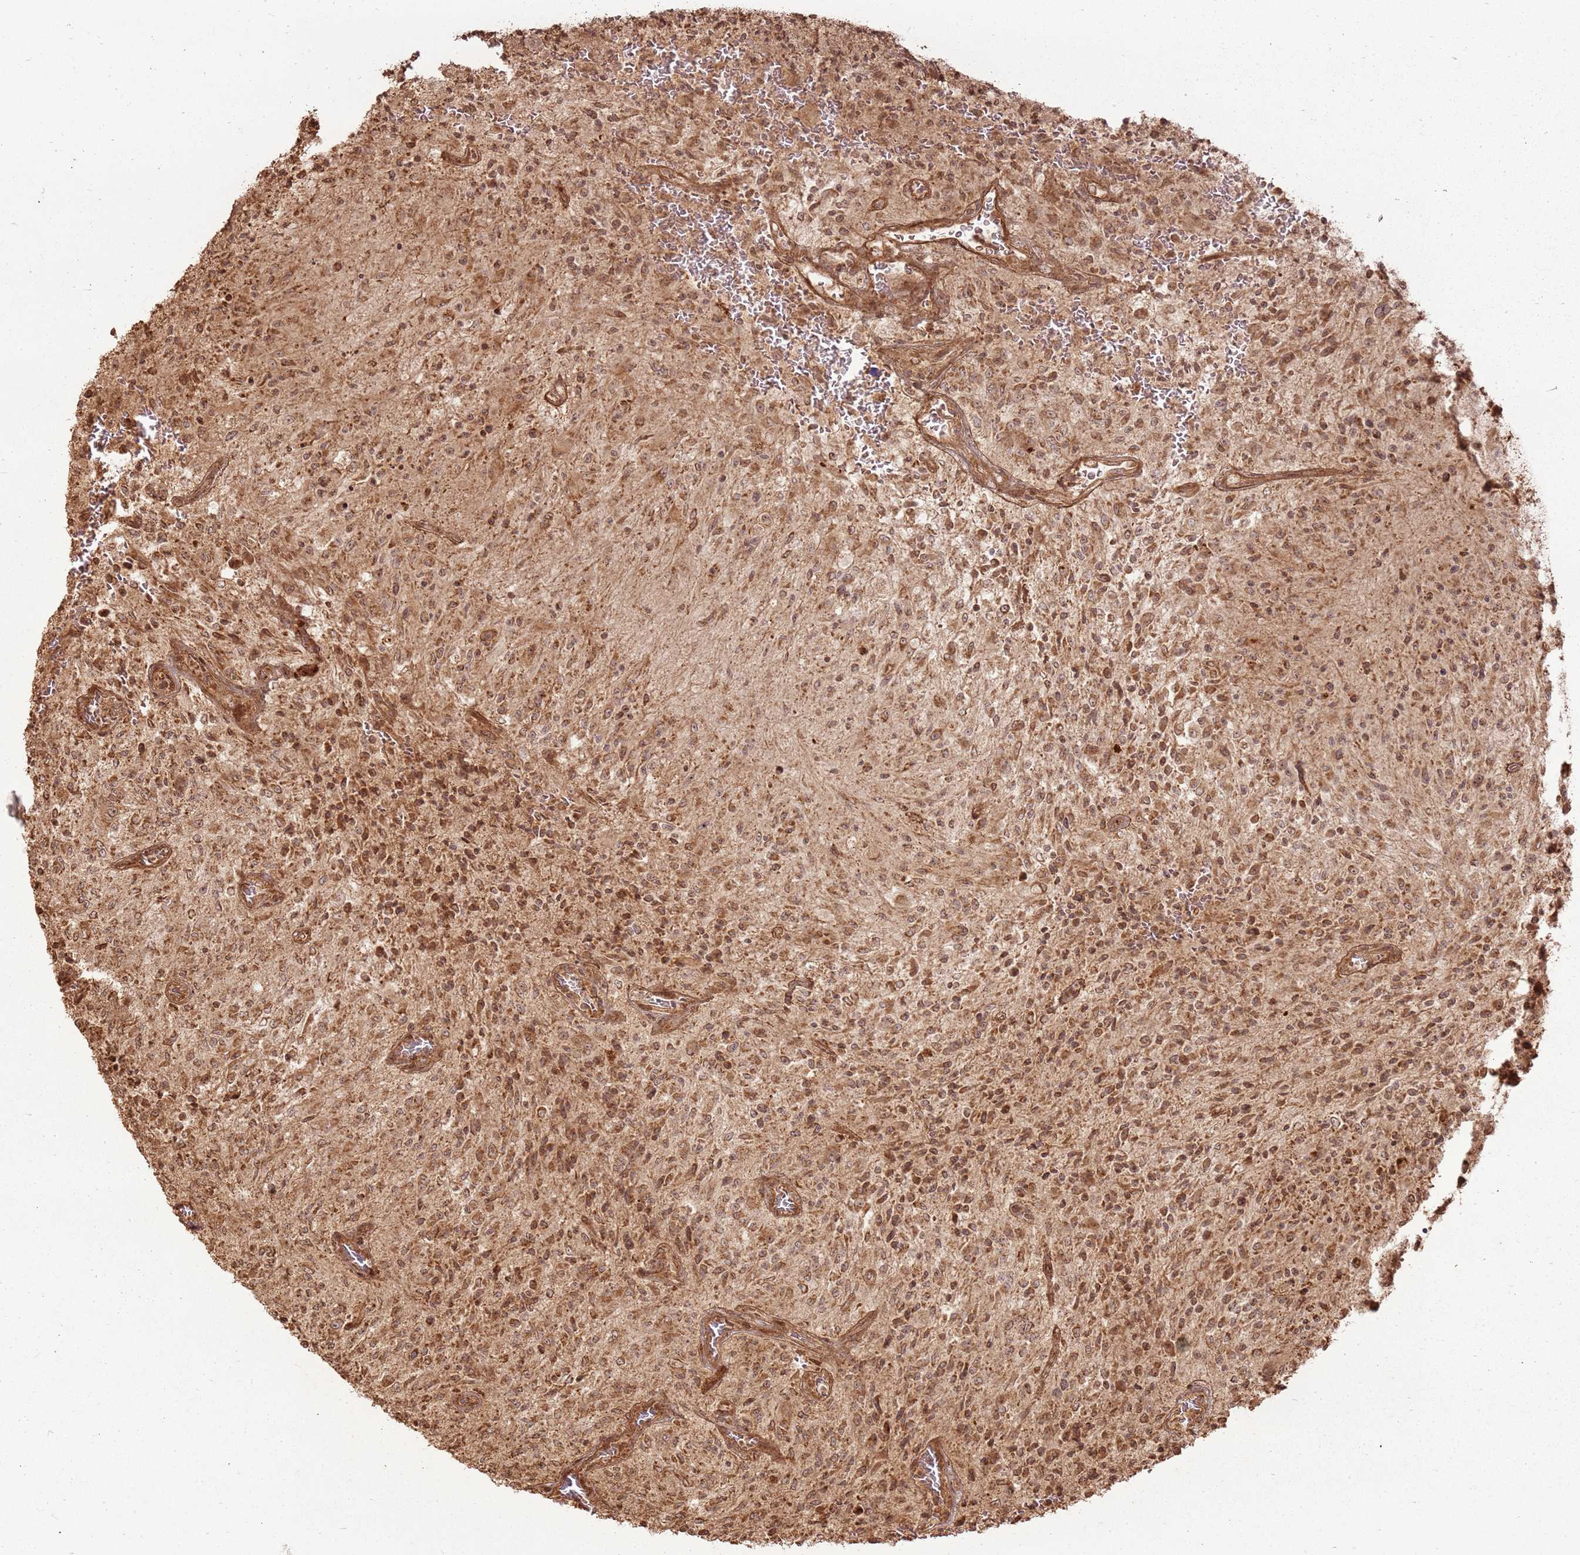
{"staining": {"intensity": "moderate", "quantity": ">75%", "location": "cytoplasmic/membranous,nuclear"}, "tissue": "glioma", "cell_type": "Tumor cells", "image_type": "cancer", "snomed": [{"axis": "morphology", "description": "Normal tissue, NOS"}, {"axis": "morphology", "description": "Glioma, malignant, High grade"}, {"axis": "topography", "description": "Cerebral cortex"}], "caption": "Protein staining displays moderate cytoplasmic/membranous and nuclear positivity in approximately >75% of tumor cells in high-grade glioma (malignant).", "gene": "MRPS6", "patient": {"sex": "male", "age": 56}}